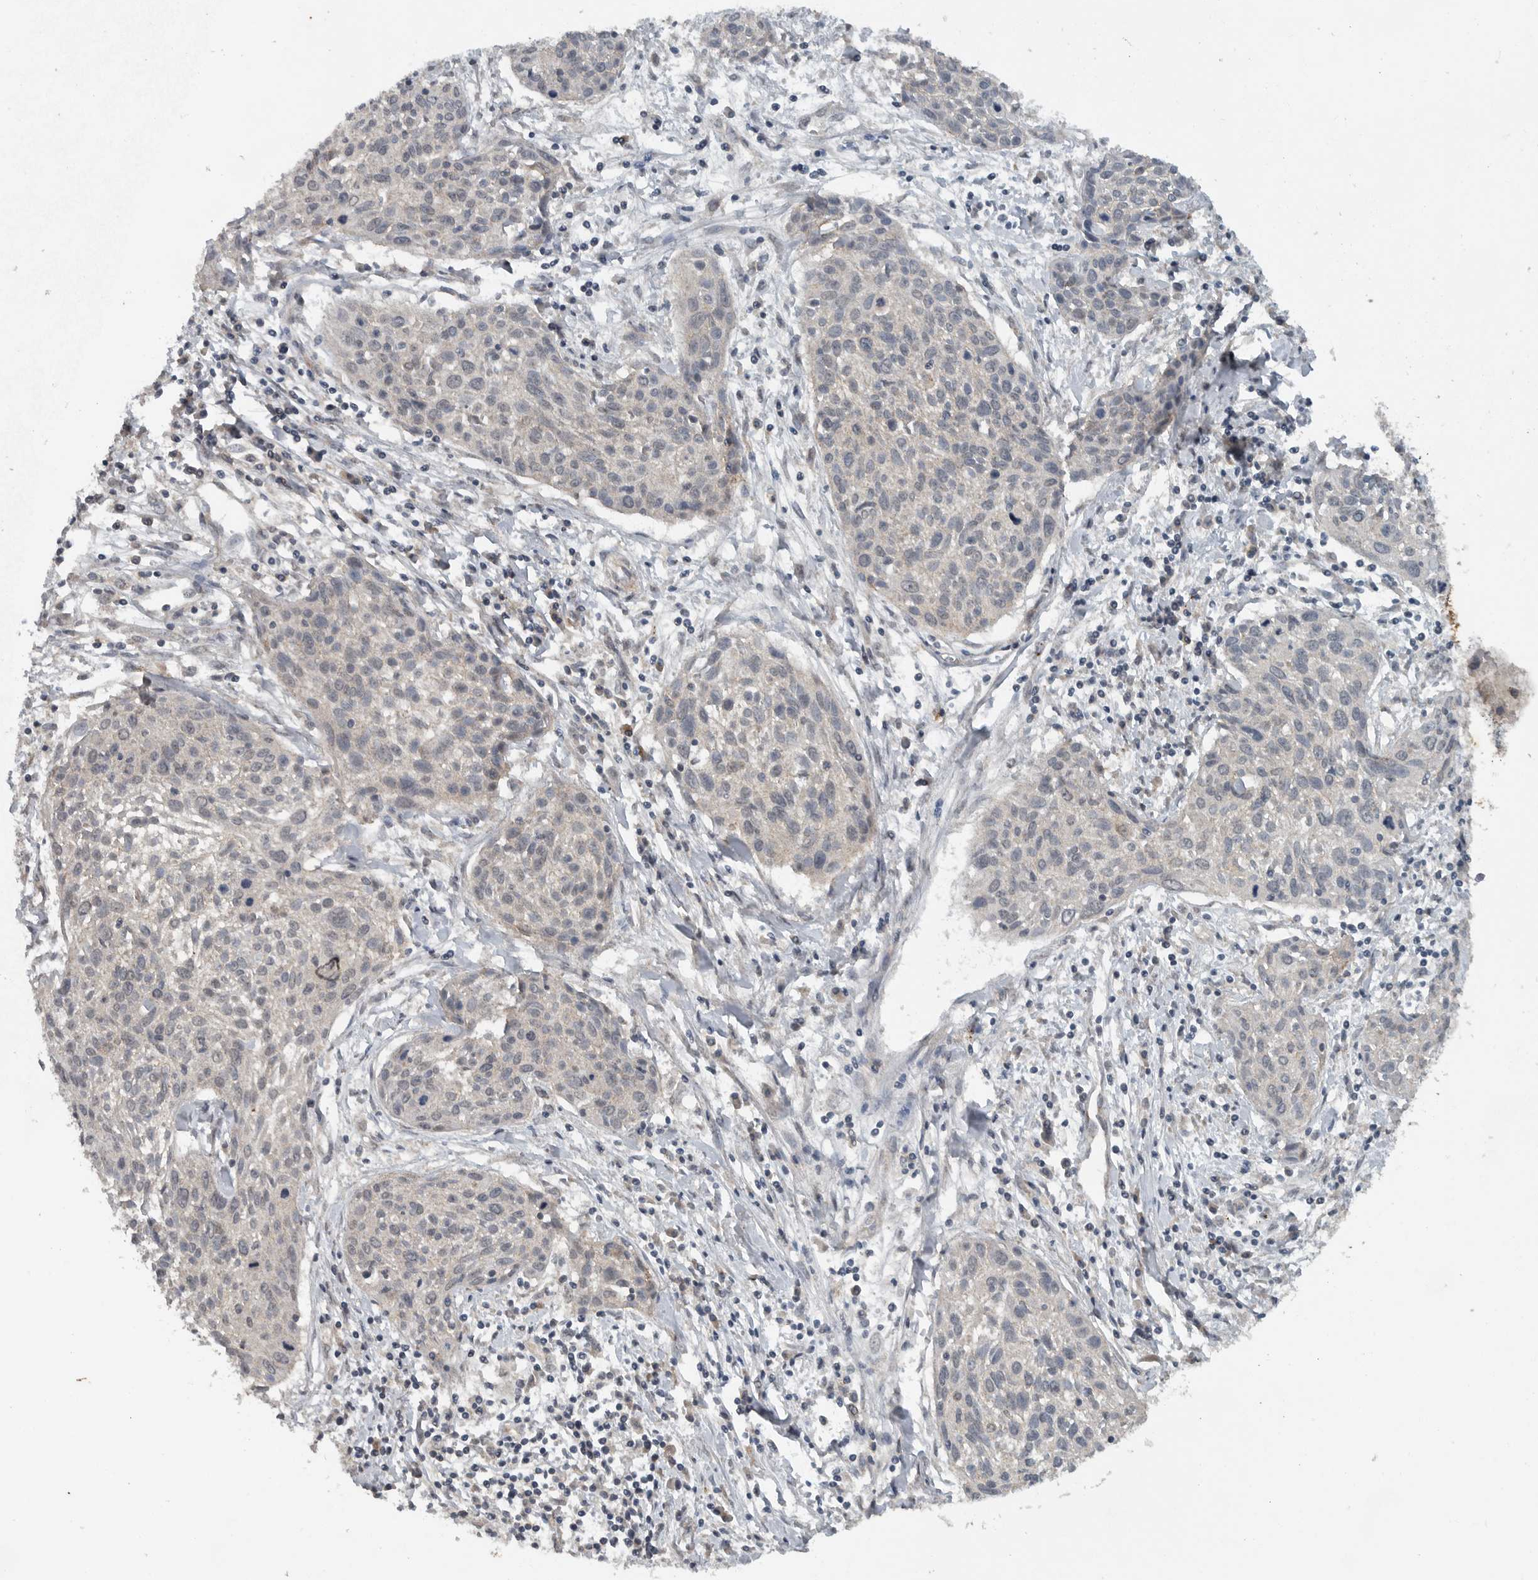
{"staining": {"intensity": "negative", "quantity": "none", "location": "none"}, "tissue": "cervical cancer", "cell_type": "Tumor cells", "image_type": "cancer", "snomed": [{"axis": "morphology", "description": "Squamous cell carcinoma, NOS"}, {"axis": "topography", "description": "Cervix"}], "caption": "Histopathology image shows no significant protein positivity in tumor cells of cervical squamous cell carcinoma.", "gene": "IL6ST", "patient": {"sex": "female", "age": 51}}